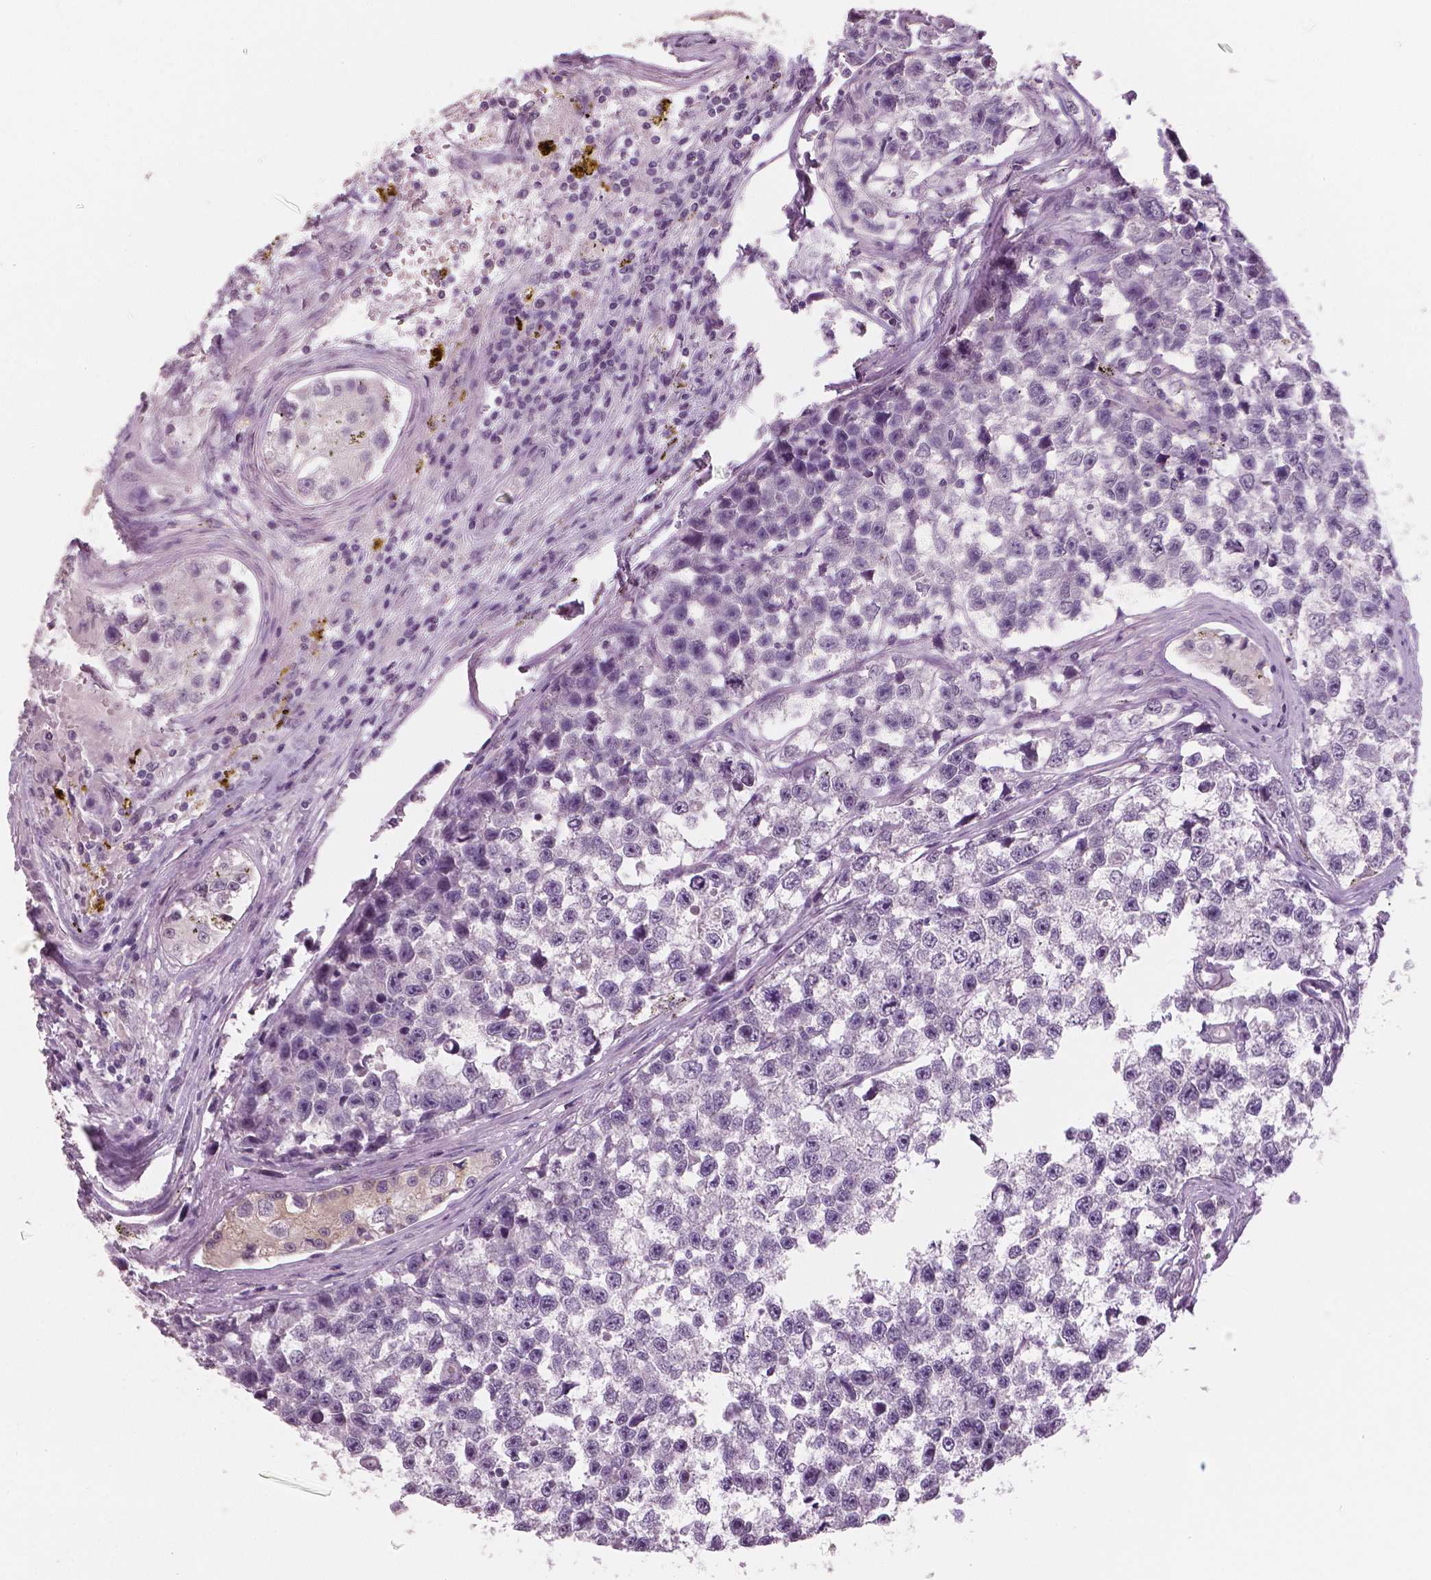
{"staining": {"intensity": "negative", "quantity": "none", "location": "none"}, "tissue": "testis cancer", "cell_type": "Tumor cells", "image_type": "cancer", "snomed": [{"axis": "morphology", "description": "Seminoma, NOS"}, {"axis": "topography", "description": "Testis"}], "caption": "An image of human seminoma (testis) is negative for staining in tumor cells.", "gene": "NECAB1", "patient": {"sex": "male", "age": 26}}